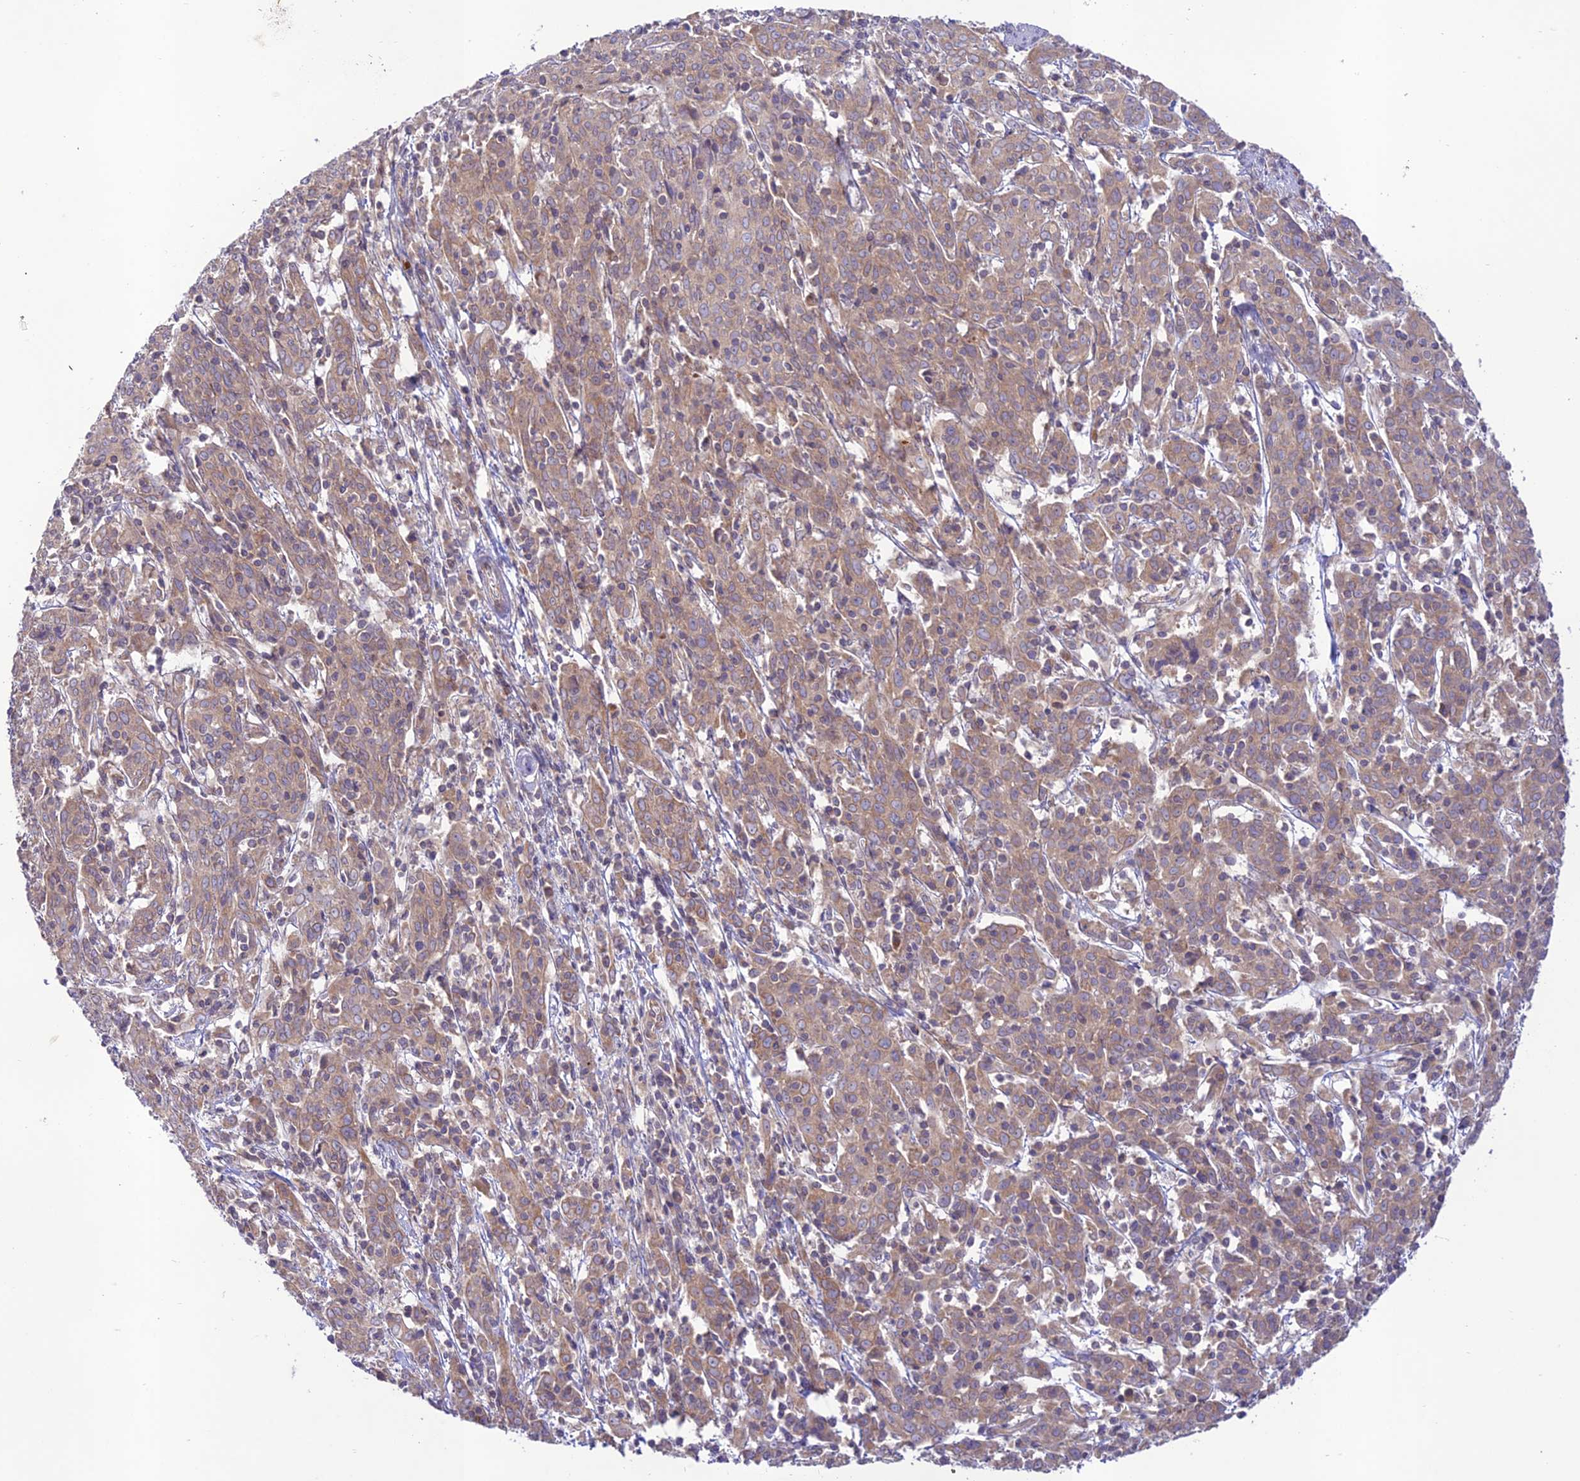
{"staining": {"intensity": "weak", "quantity": ">75%", "location": "cytoplasmic/membranous"}, "tissue": "cervical cancer", "cell_type": "Tumor cells", "image_type": "cancer", "snomed": [{"axis": "morphology", "description": "Squamous cell carcinoma, NOS"}, {"axis": "topography", "description": "Cervix"}], "caption": "Human cervical cancer (squamous cell carcinoma) stained with a protein marker demonstrates weak staining in tumor cells.", "gene": "TMEM259", "patient": {"sex": "female", "age": 67}}